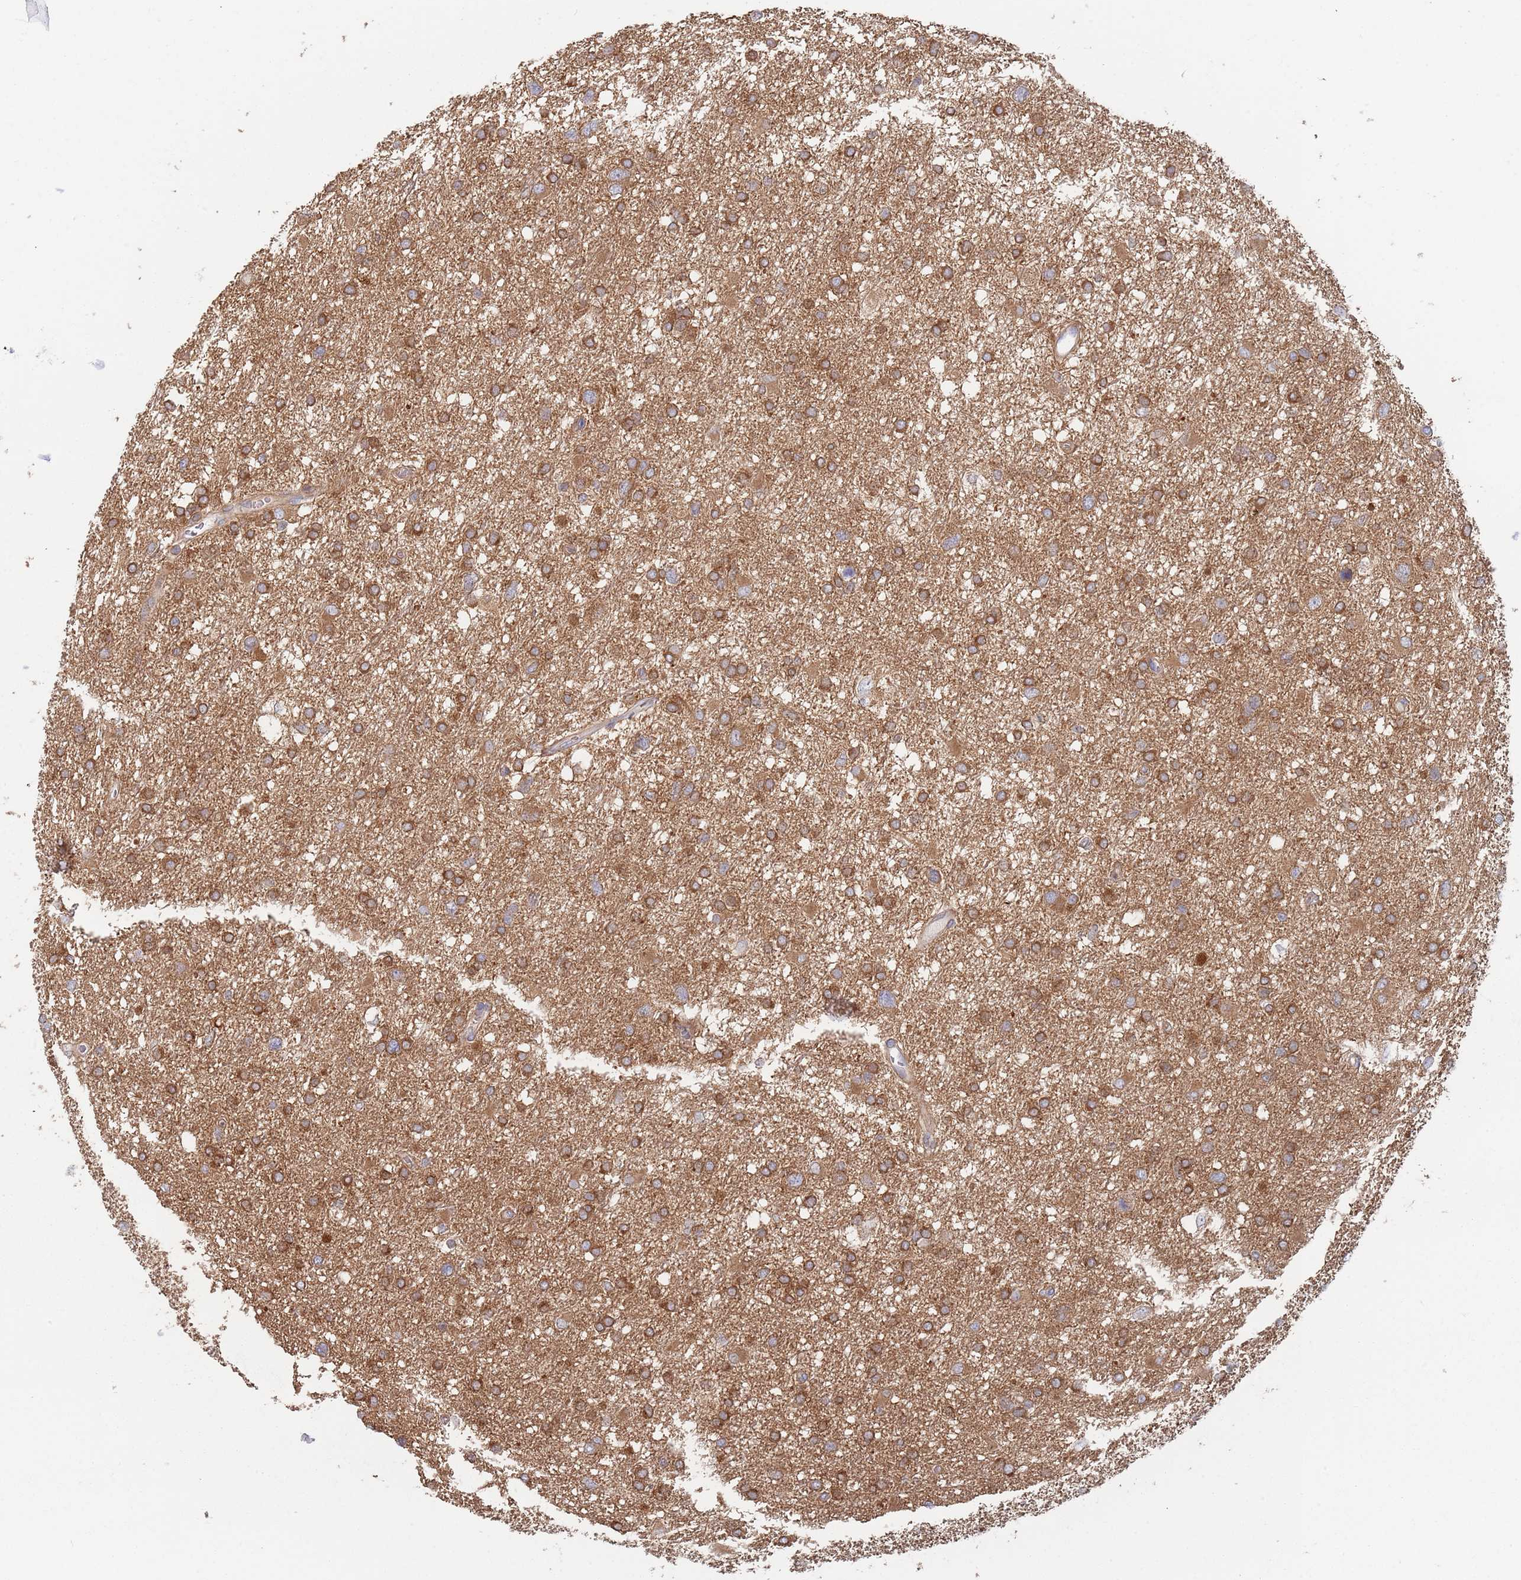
{"staining": {"intensity": "moderate", "quantity": ">75%", "location": "cytoplasmic/membranous"}, "tissue": "glioma", "cell_type": "Tumor cells", "image_type": "cancer", "snomed": [{"axis": "morphology", "description": "Glioma, malignant, High grade"}, {"axis": "topography", "description": "Brain"}], "caption": "Protein analysis of glioma tissue displays moderate cytoplasmic/membranous expression in approximately >75% of tumor cells. (IHC, brightfield microscopy, high magnification).", "gene": "GDI2", "patient": {"sex": "male", "age": 61}}